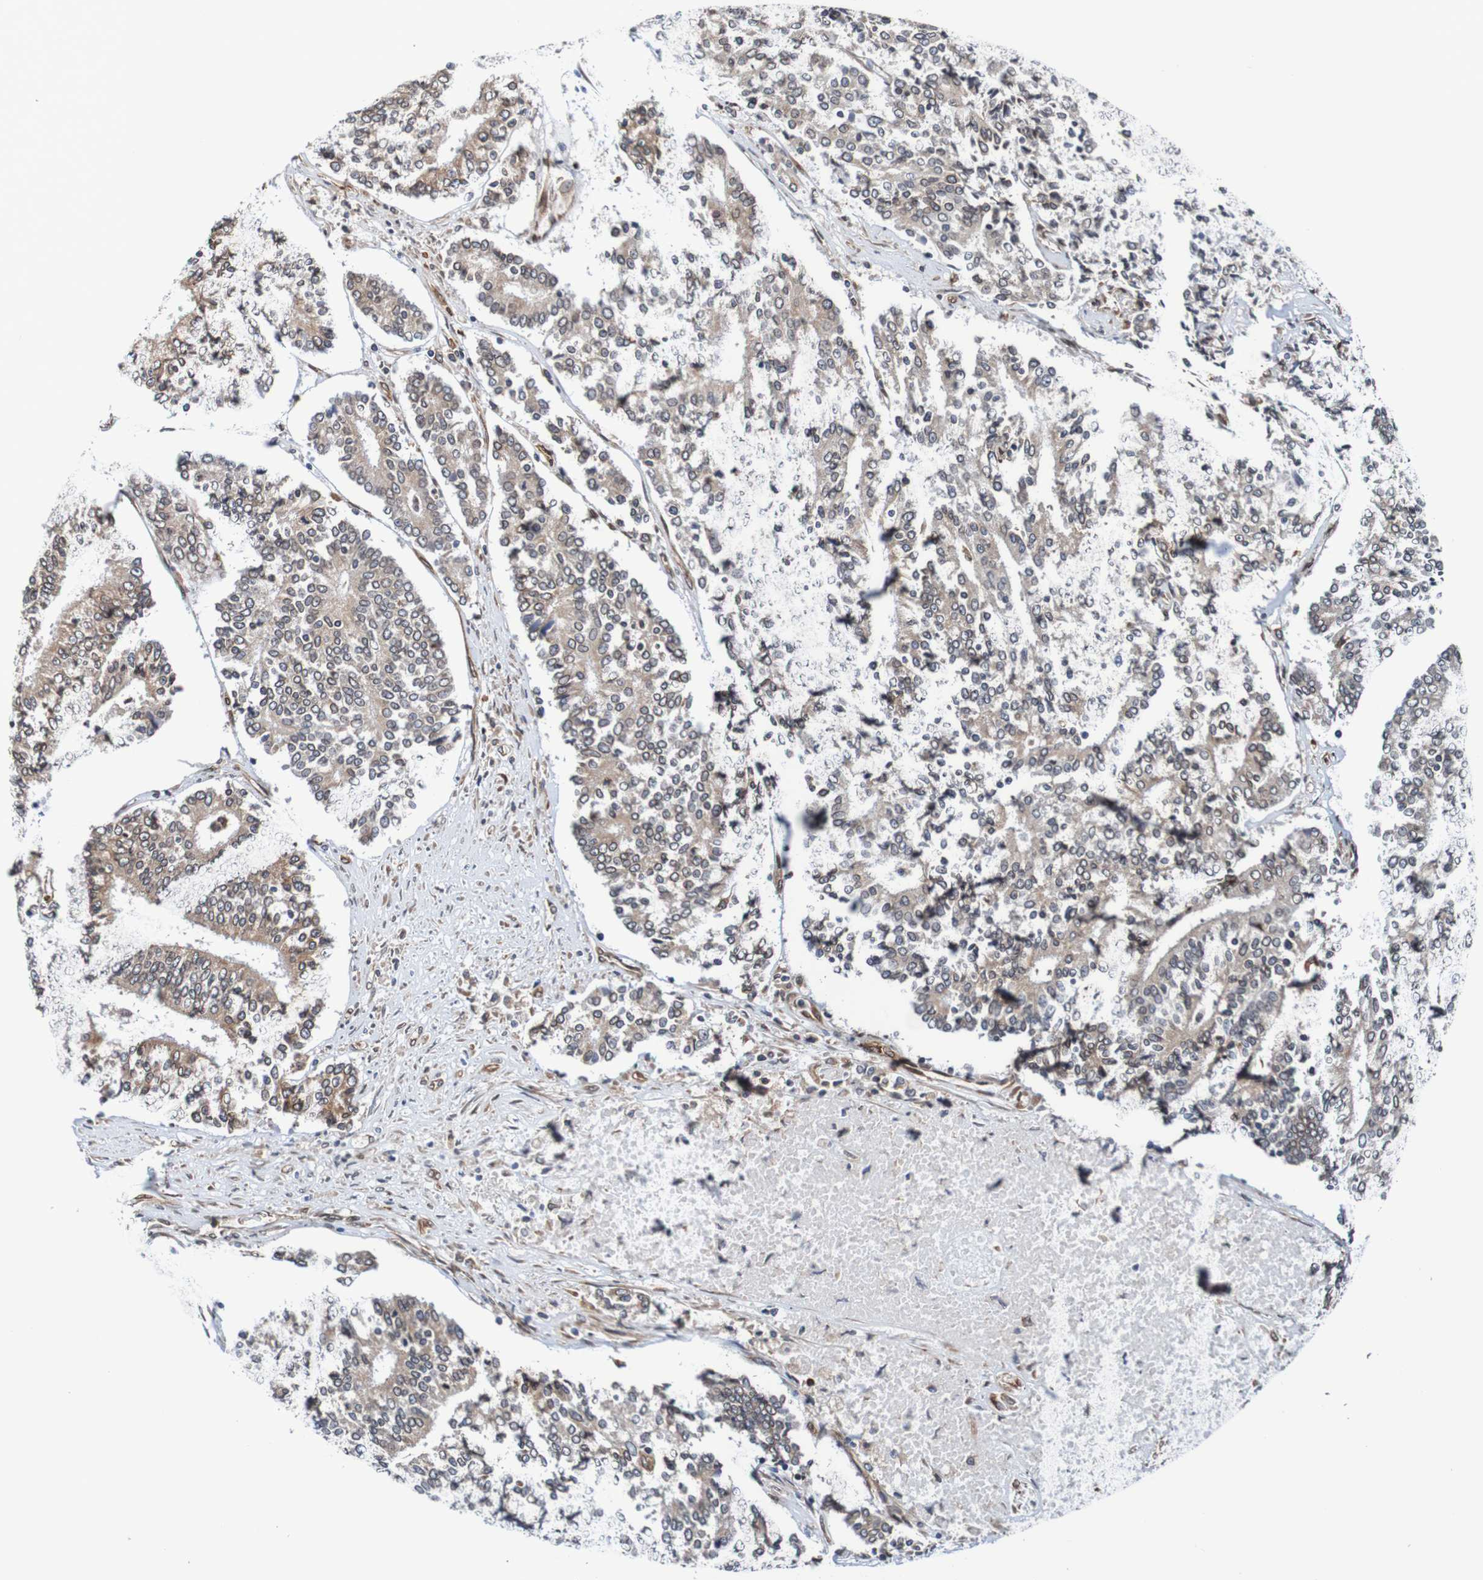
{"staining": {"intensity": "weak", "quantity": ">75%", "location": "cytoplasmic/membranous,nuclear"}, "tissue": "prostate cancer", "cell_type": "Tumor cells", "image_type": "cancer", "snomed": [{"axis": "morphology", "description": "Normal tissue, NOS"}, {"axis": "morphology", "description": "Adenocarcinoma, High grade"}, {"axis": "topography", "description": "Prostate"}, {"axis": "topography", "description": "Seminal veicle"}], "caption": "Human prostate cancer stained for a protein (brown) reveals weak cytoplasmic/membranous and nuclear positive positivity in approximately >75% of tumor cells.", "gene": "TMEM109", "patient": {"sex": "male", "age": 55}}